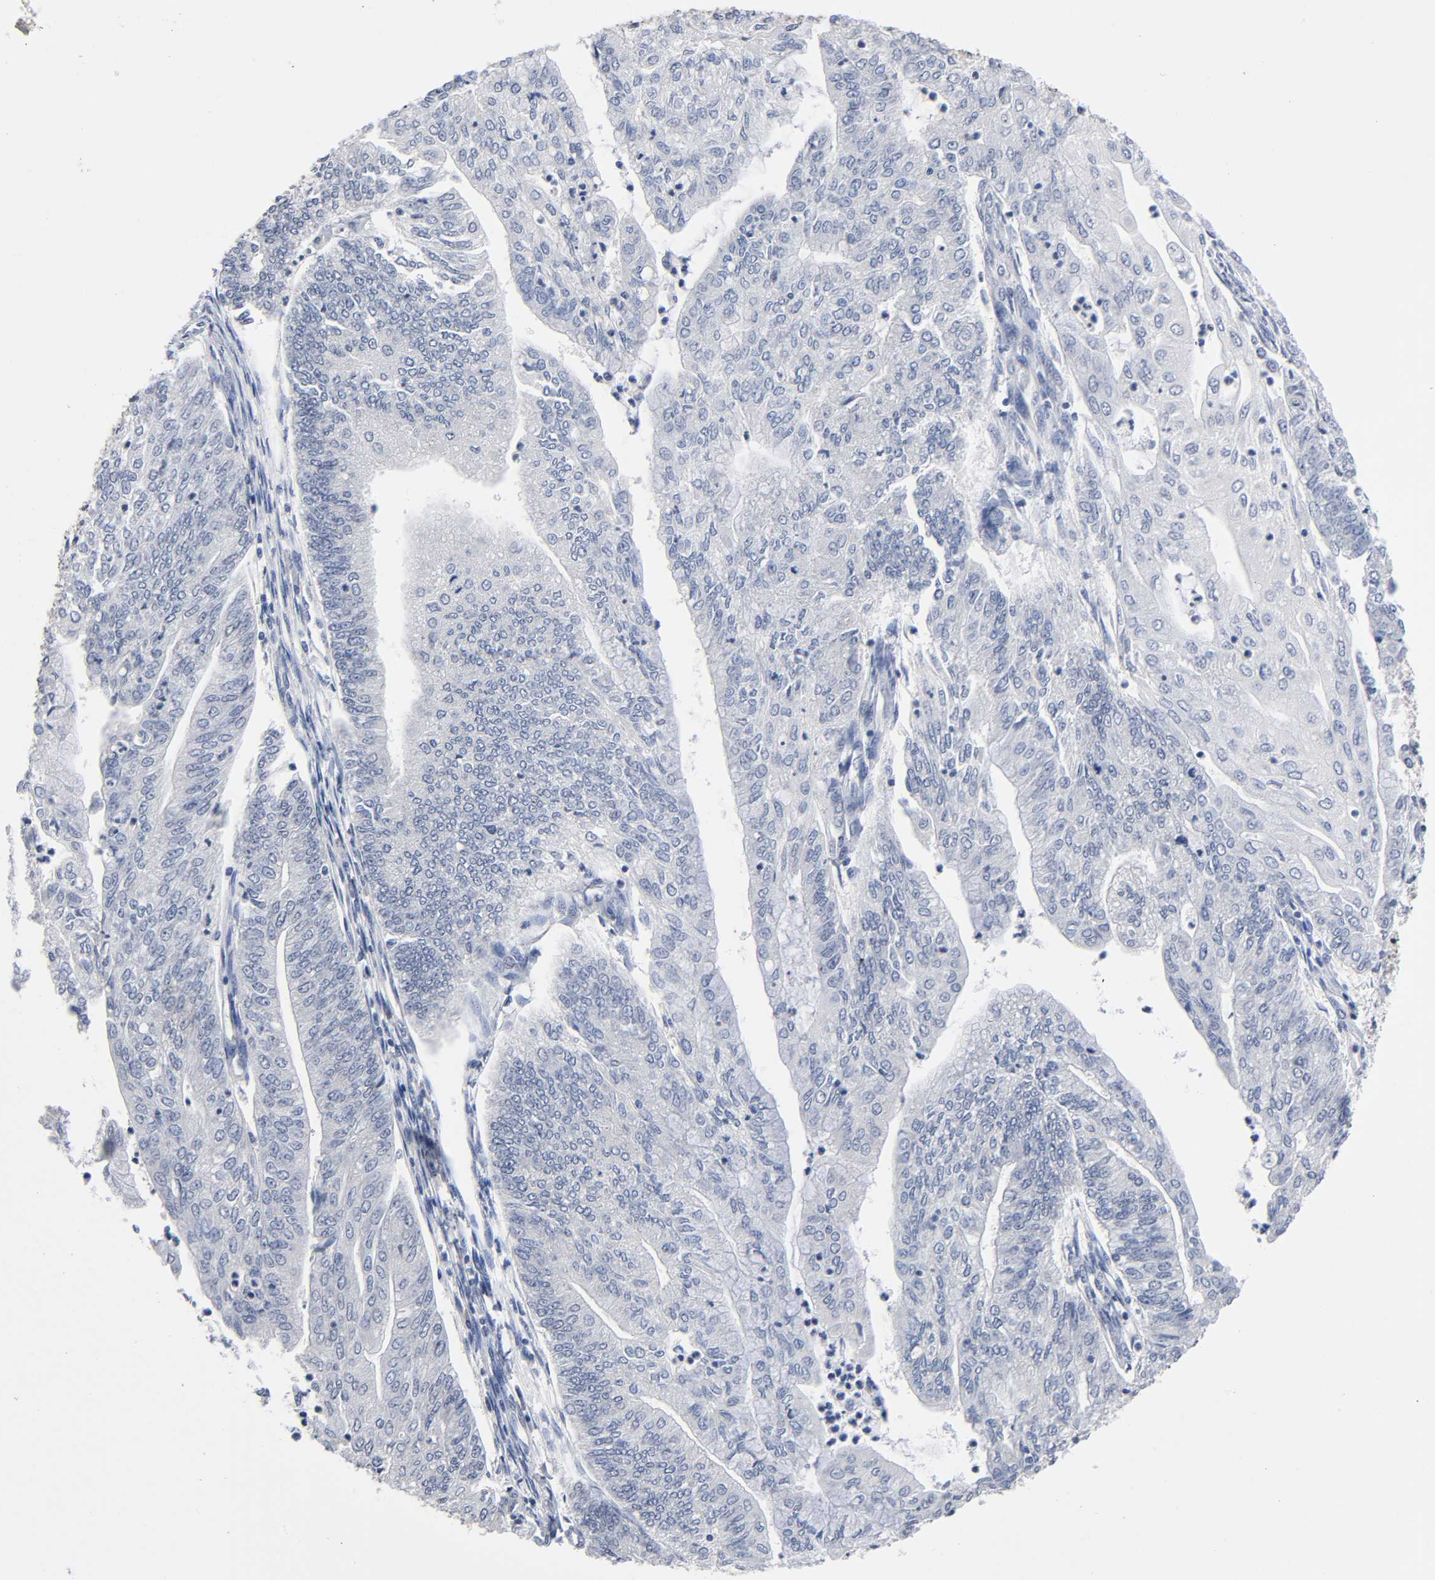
{"staining": {"intensity": "negative", "quantity": "none", "location": "none"}, "tissue": "endometrial cancer", "cell_type": "Tumor cells", "image_type": "cancer", "snomed": [{"axis": "morphology", "description": "Adenocarcinoma, NOS"}, {"axis": "topography", "description": "Endometrium"}], "caption": "Immunohistochemistry (IHC) of human endometrial cancer (adenocarcinoma) shows no positivity in tumor cells.", "gene": "ZNF384", "patient": {"sex": "female", "age": 59}}